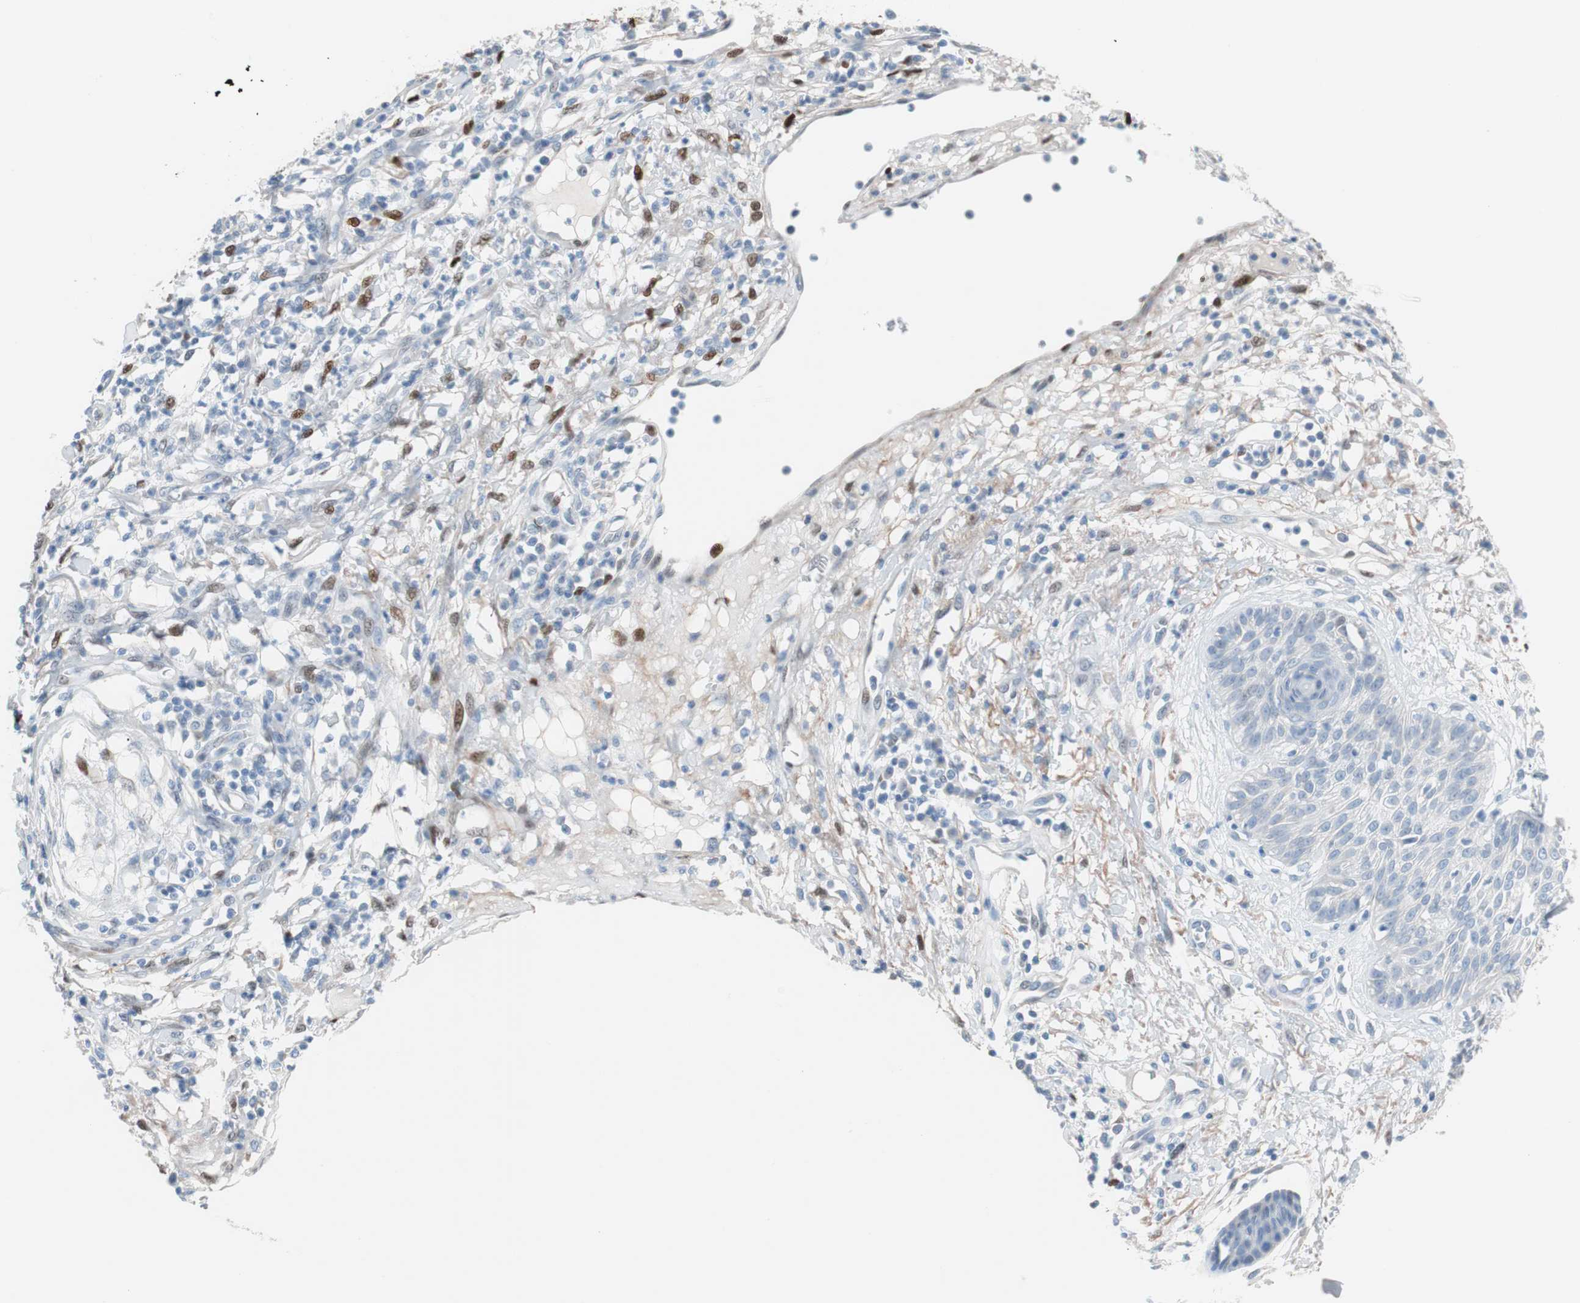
{"staining": {"intensity": "strong", "quantity": "25%-75%", "location": "nuclear"}, "tissue": "skin cancer", "cell_type": "Tumor cells", "image_type": "cancer", "snomed": [{"axis": "morphology", "description": "Squamous cell carcinoma, NOS"}, {"axis": "topography", "description": "Skin"}], "caption": "Immunohistochemical staining of human skin squamous cell carcinoma displays strong nuclear protein expression in about 25%-75% of tumor cells.", "gene": "FOSL1", "patient": {"sex": "female", "age": 78}}